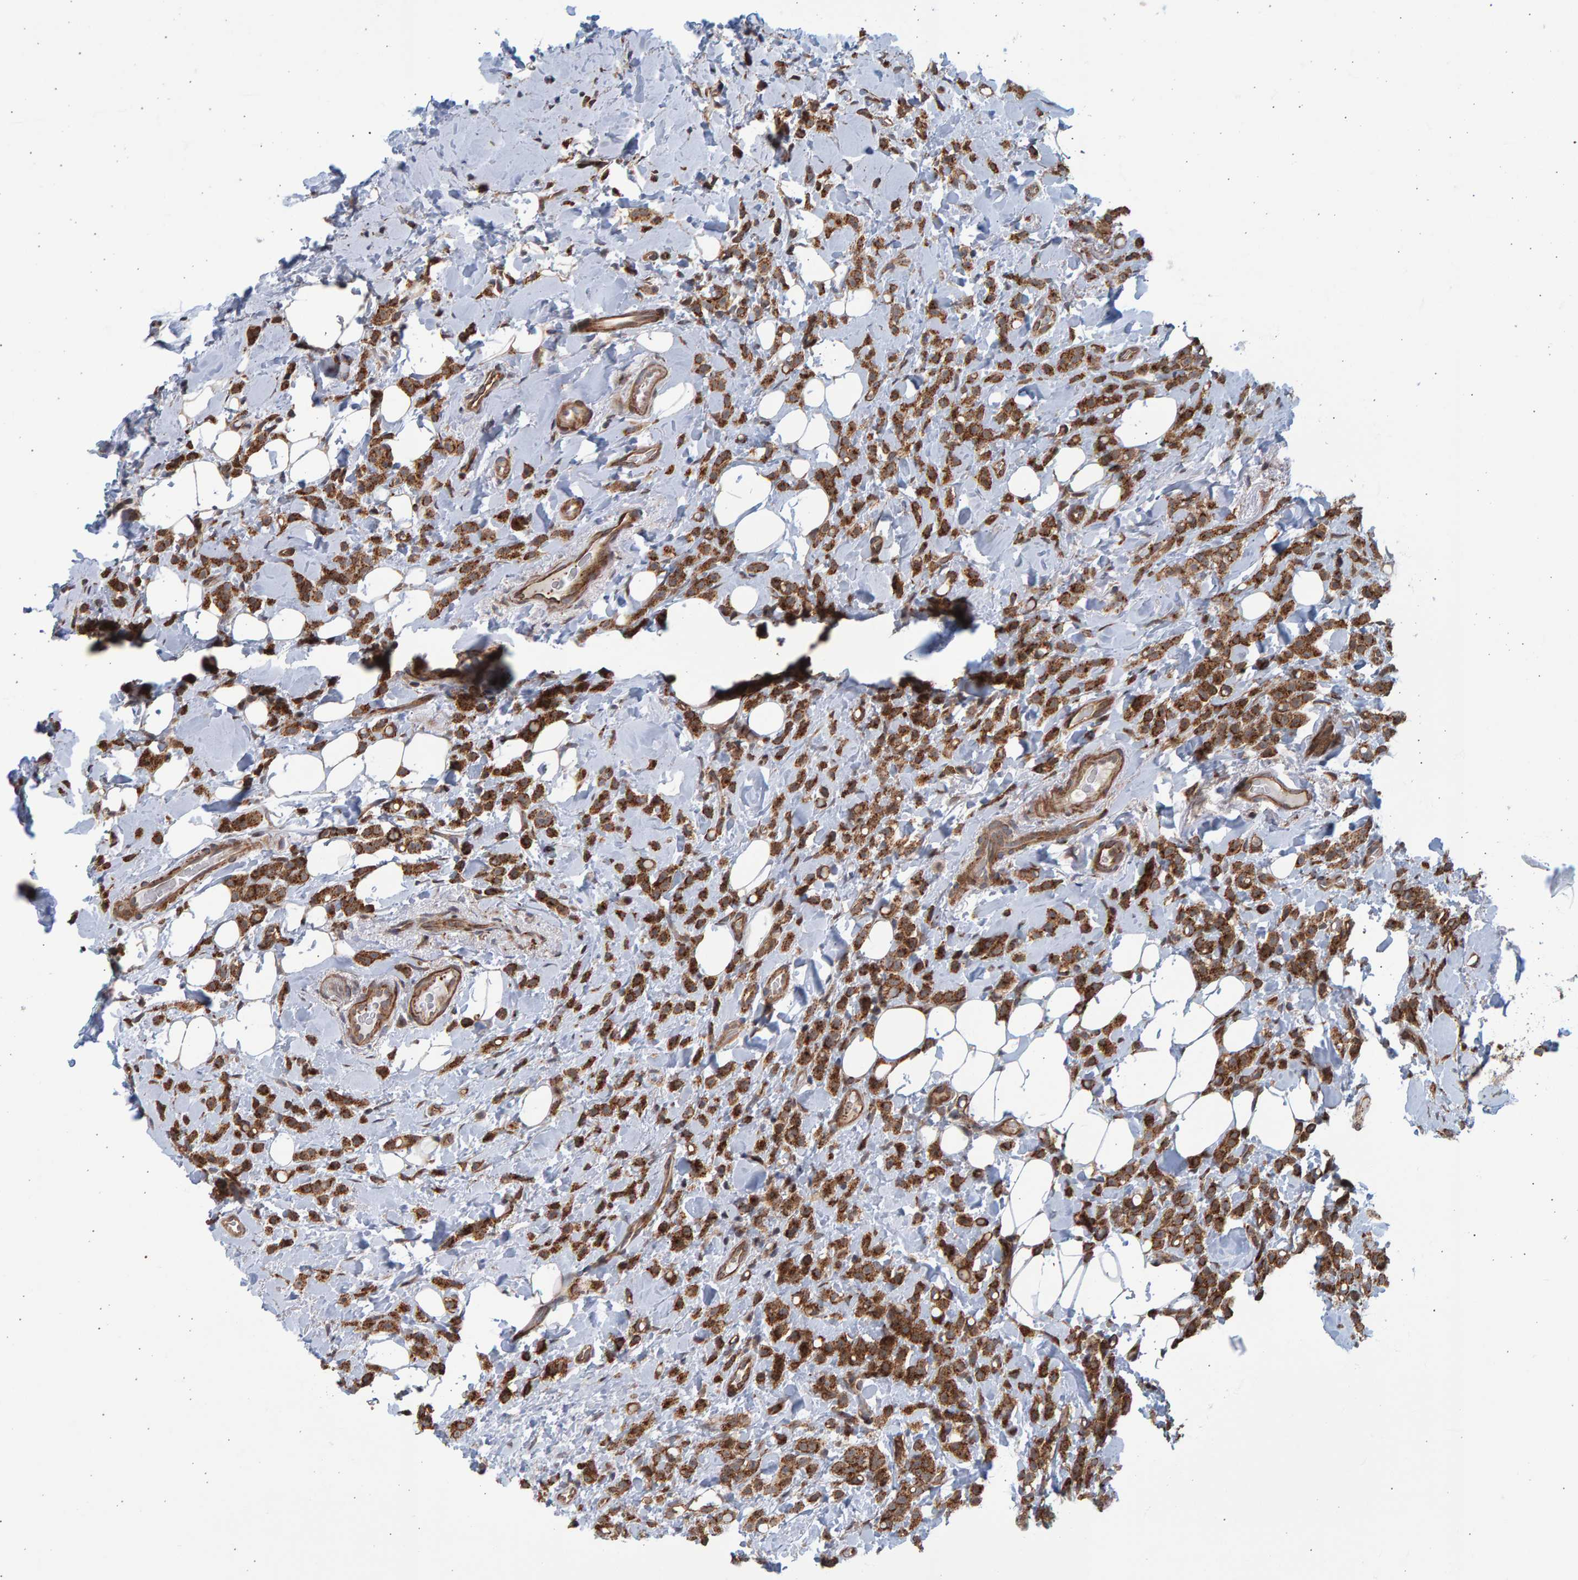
{"staining": {"intensity": "strong", "quantity": ">75%", "location": "cytoplasmic/membranous"}, "tissue": "breast cancer", "cell_type": "Tumor cells", "image_type": "cancer", "snomed": [{"axis": "morphology", "description": "Normal tissue, NOS"}, {"axis": "morphology", "description": "Lobular carcinoma"}, {"axis": "topography", "description": "Breast"}], "caption": "Breast lobular carcinoma stained for a protein (brown) shows strong cytoplasmic/membranous positive positivity in about >75% of tumor cells.", "gene": "LRBA", "patient": {"sex": "female", "age": 50}}